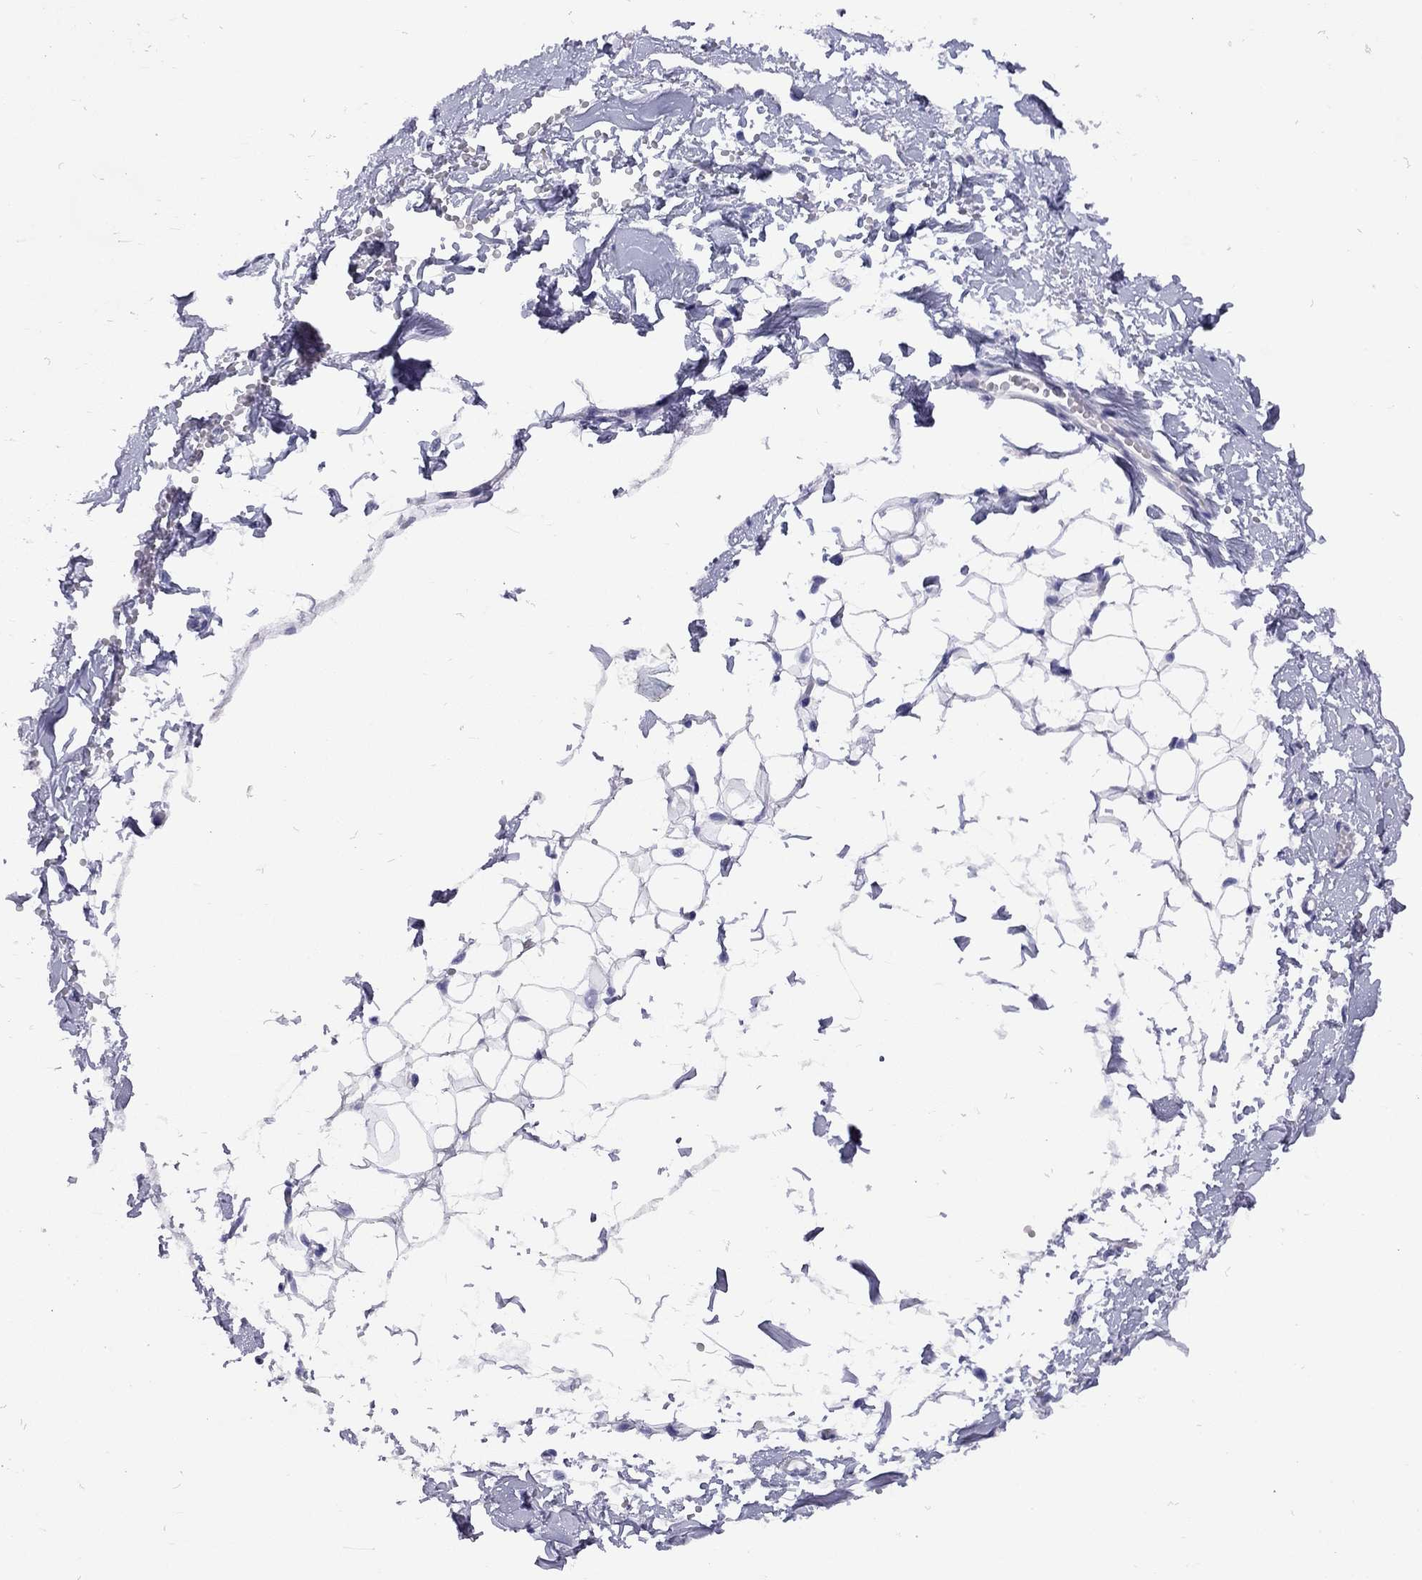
{"staining": {"intensity": "negative", "quantity": "none", "location": "none"}, "tissue": "breast", "cell_type": "Adipocytes", "image_type": "normal", "snomed": [{"axis": "morphology", "description": "Normal tissue, NOS"}, {"axis": "topography", "description": "Breast"}], "caption": "Adipocytes are negative for brown protein staining in unremarkable breast. (Immunohistochemistry (ihc), brightfield microscopy, high magnification).", "gene": "FSCN3", "patient": {"sex": "female", "age": 37}}